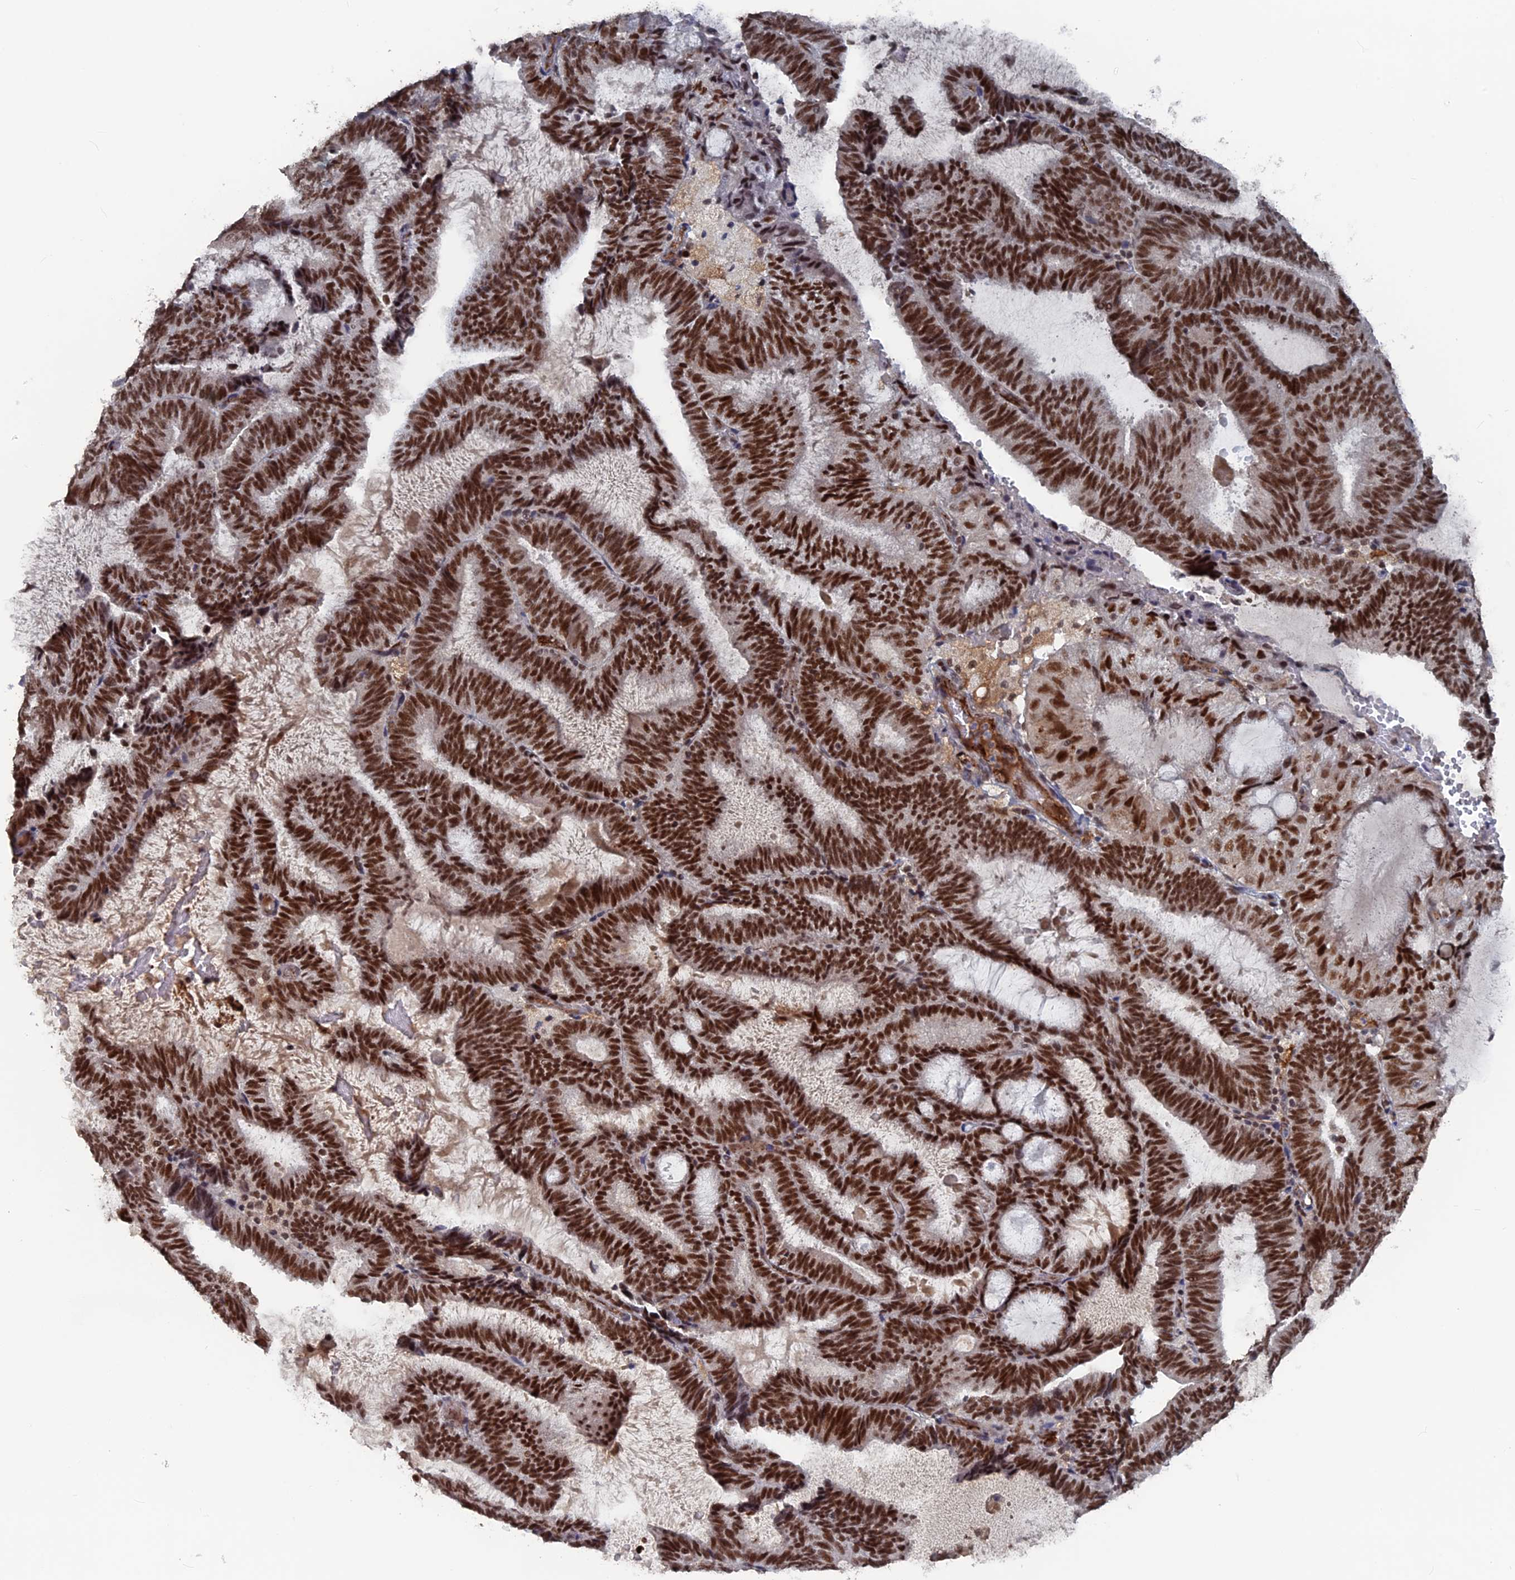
{"staining": {"intensity": "strong", "quantity": ">75%", "location": "nuclear"}, "tissue": "endometrial cancer", "cell_type": "Tumor cells", "image_type": "cancer", "snomed": [{"axis": "morphology", "description": "Adenocarcinoma, NOS"}, {"axis": "topography", "description": "Endometrium"}], "caption": "Strong nuclear staining for a protein is present in about >75% of tumor cells of endometrial cancer (adenocarcinoma) using immunohistochemistry.", "gene": "SH3D21", "patient": {"sex": "female", "age": 81}}